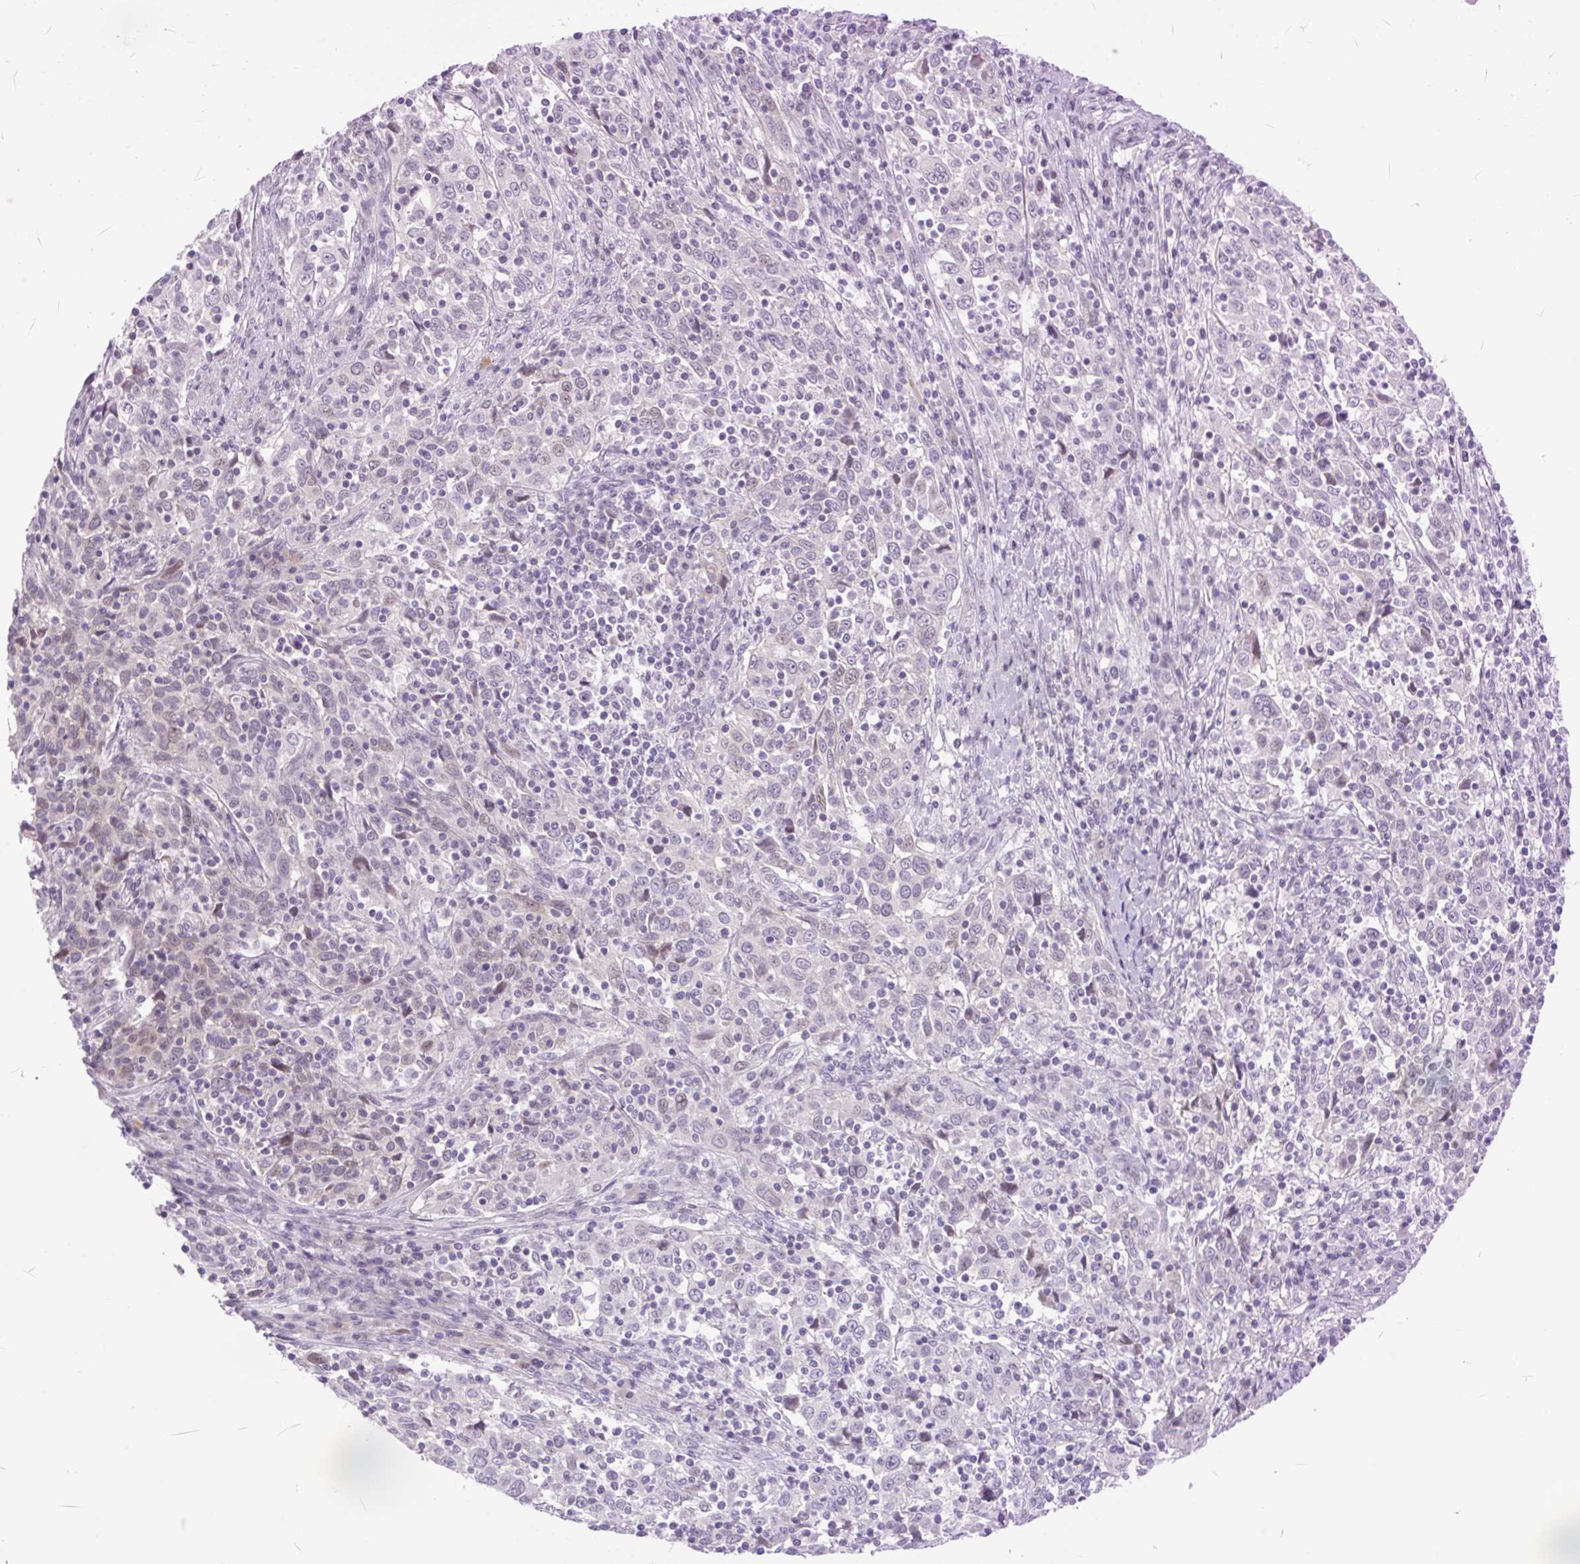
{"staining": {"intensity": "negative", "quantity": "none", "location": "none"}, "tissue": "cervical cancer", "cell_type": "Tumor cells", "image_type": "cancer", "snomed": [{"axis": "morphology", "description": "Squamous cell carcinoma, NOS"}, {"axis": "topography", "description": "Cervix"}], "caption": "DAB immunohistochemical staining of squamous cell carcinoma (cervical) demonstrates no significant staining in tumor cells.", "gene": "FAM153A", "patient": {"sex": "female", "age": 46}}